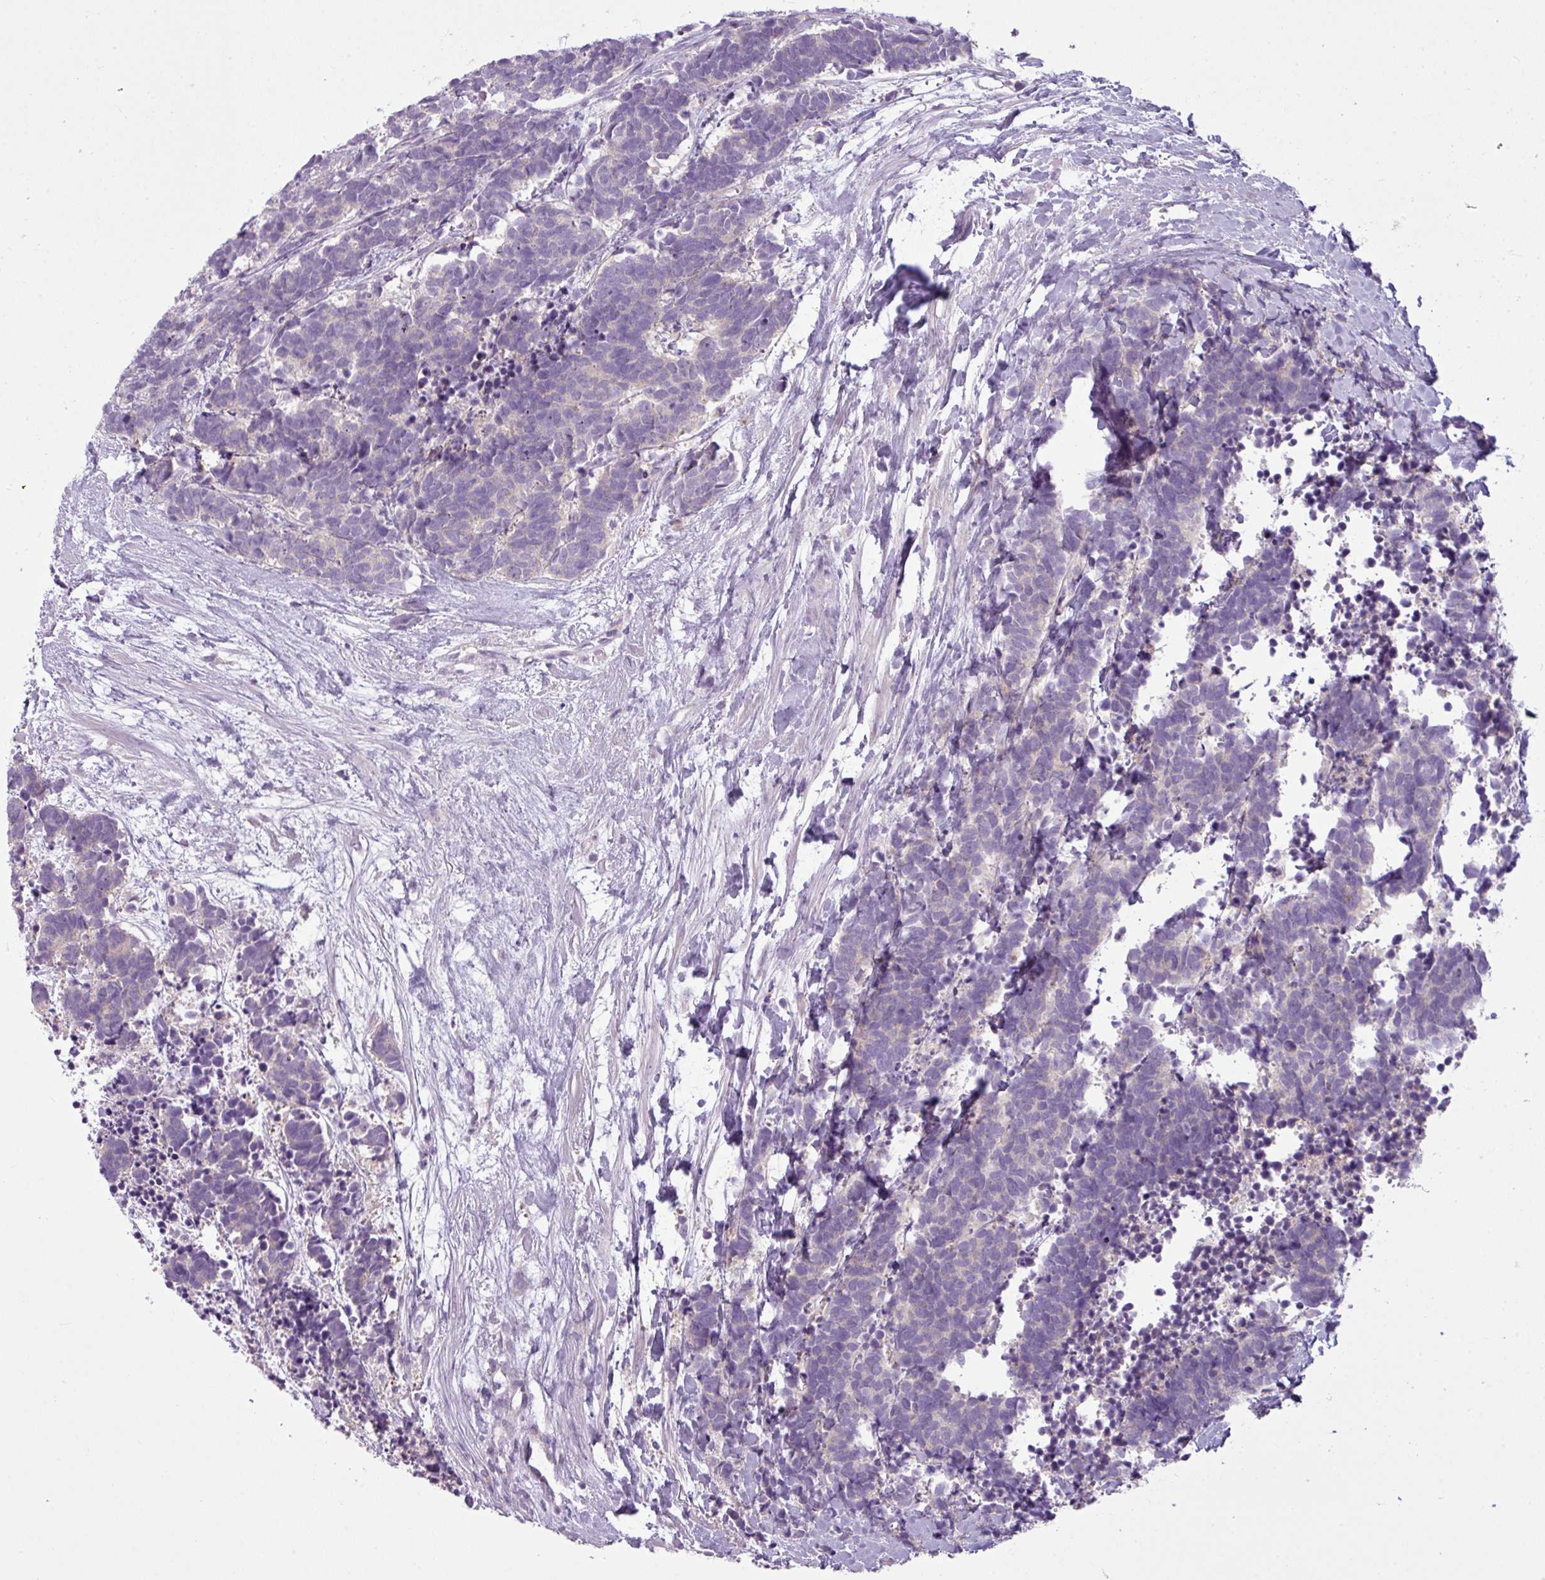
{"staining": {"intensity": "negative", "quantity": "none", "location": "none"}, "tissue": "carcinoid", "cell_type": "Tumor cells", "image_type": "cancer", "snomed": [{"axis": "morphology", "description": "Carcinoma, NOS"}, {"axis": "morphology", "description": "Carcinoid, malignant, NOS"}, {"axis": "topography", "description": "Prostate"}], "caption": "Immunohistochemistry image of human carcinoid stained for a protein (brown), which reveals no positivity in tumor cells.", "gene": "CAMK2B", "patient": {"sex": "male", "age": 57}}